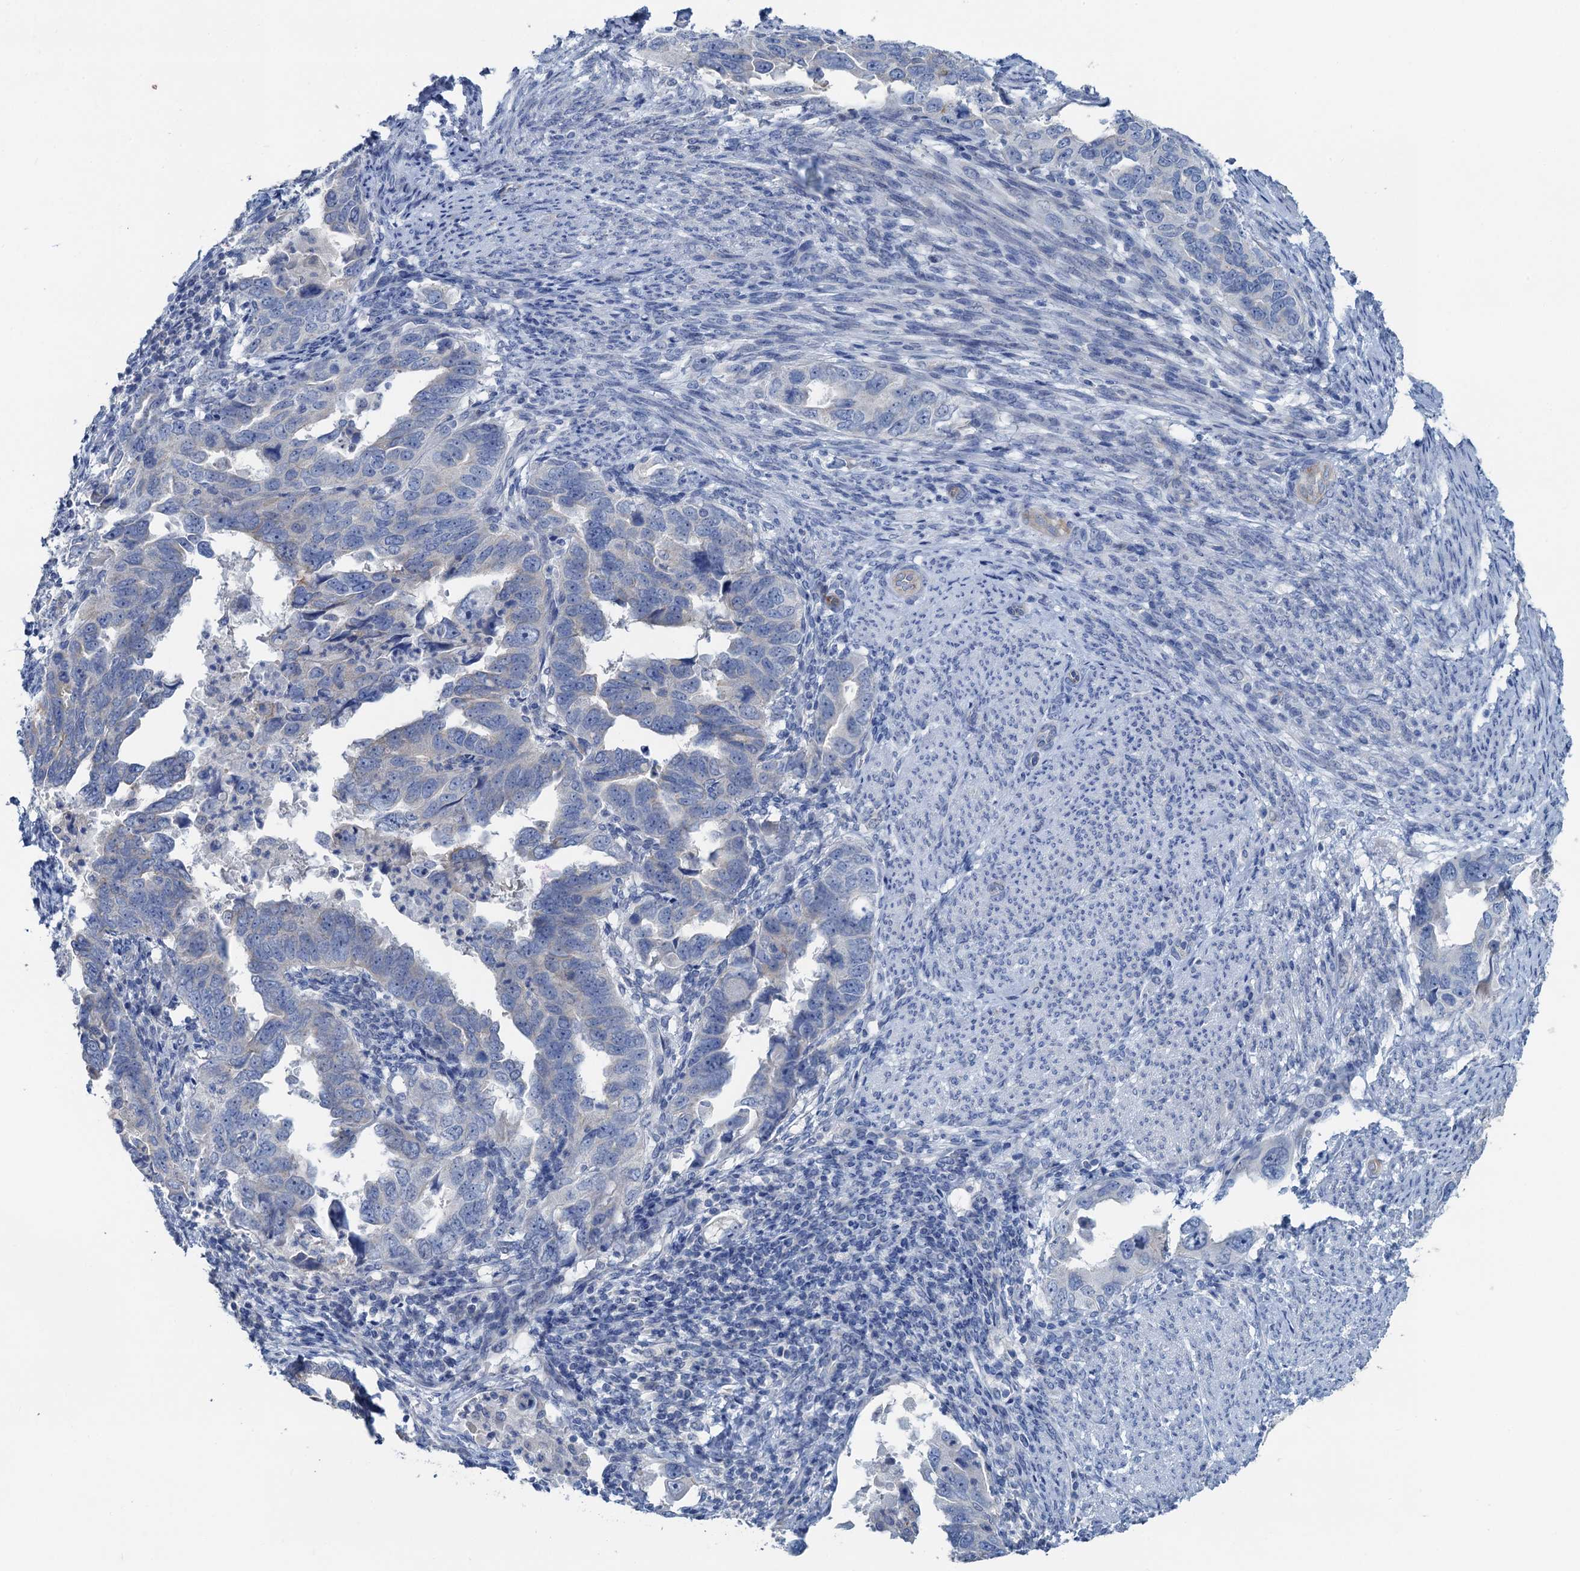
{"staining": {"intensity": "moderate", "quantity": "<25%", "location": "cytoplasmic/membranous"}, "tissue": "endometrial cancer", "cell_type": "Tumor cells", "image_type": "cancer", "snomed": [{"axis": "morphology", "description": "Adenocarcinoma, NOS"}, {"axis": "topography", "description": "Endometrium"}], "caption": "A histopathology image of human endometrial cancer (adenocarcinoma) stained for a protein shows moderate cytoplasmic/membranous brown staining in tumor cells.", "gene": "PLLP", "patient": {"sex": "female", "age": 65}}